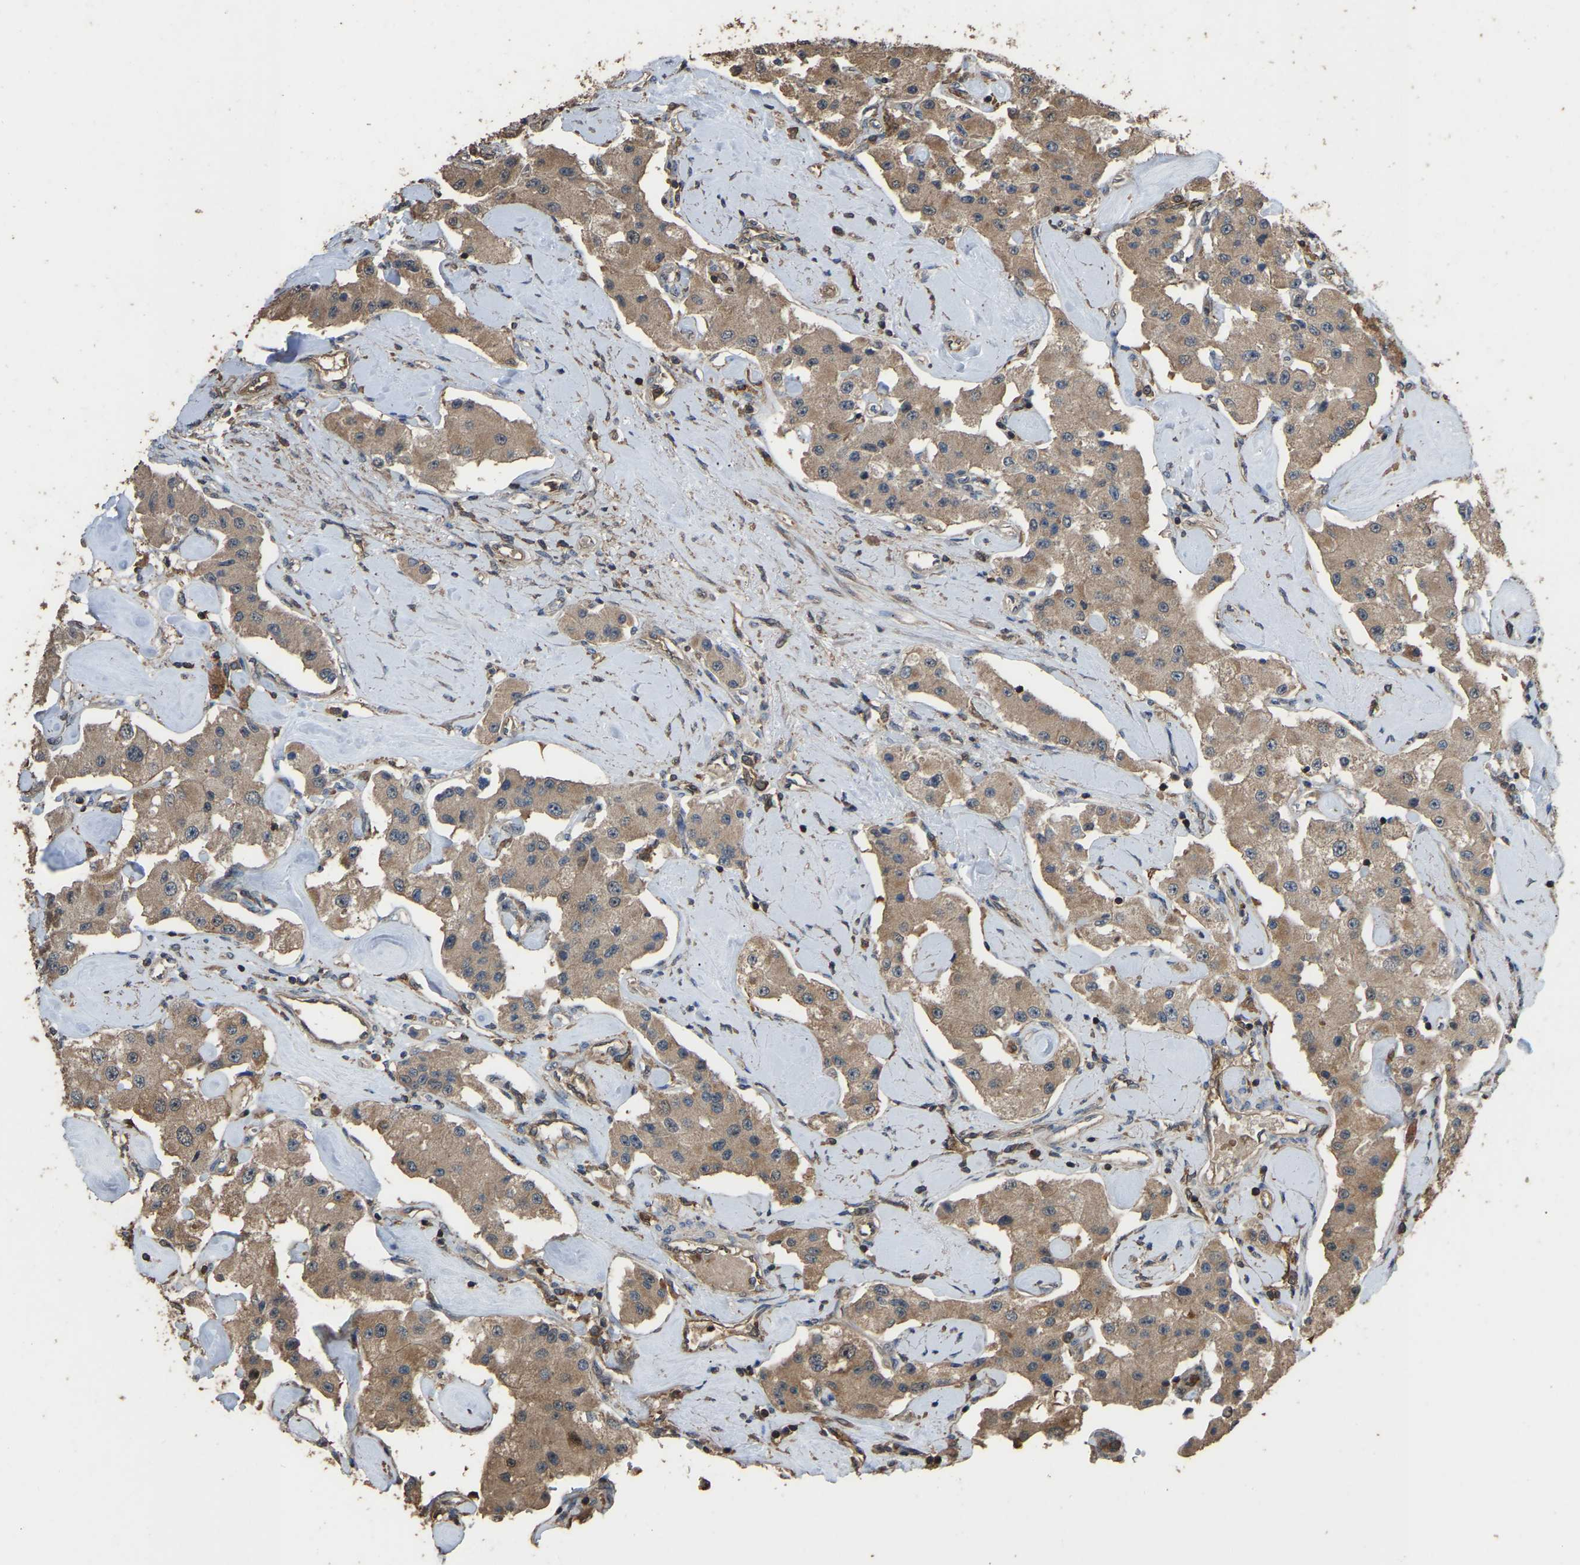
{"staining": {"intensity": "moderate", "quantity": ">75%", "location": "cytoplasmic/membranous"}, "tissue": "carcinoid", "cell_type": "Tumor cells", "image_type": "cancer", "snomed": [{"axis": "morphology", "description": "Carcinoid, malignant, NOS"}, {"axis": "topography", "description": "Pancreas"}], "caption": "A brown stain shows moderate cytoplasmic/membranous positivity of a protein in human carcinoid tumor cells.", "gene": "FHIT", "patient": {"sex": "male", "age": 41}}